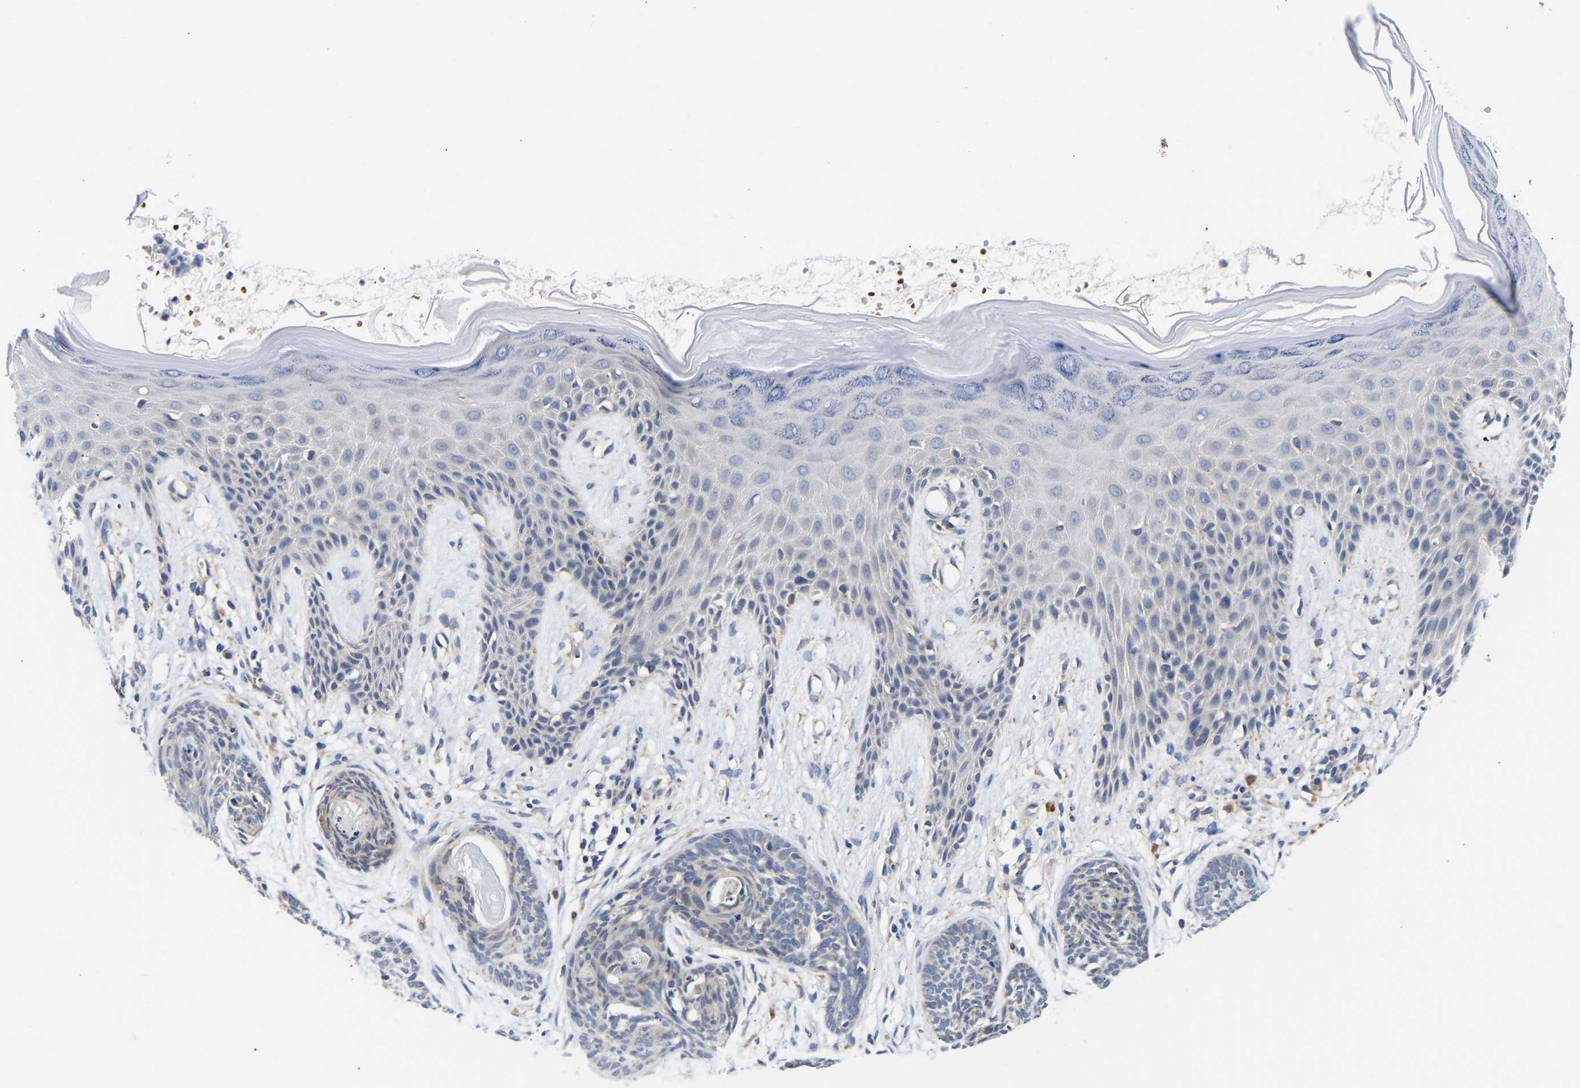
{"staining": {"intensity": "negative", "quantity": "none", "location": "none"}, "tissue": "skin cancer", "cell_type": "Tumor cells", "image_type": "cancer", "snomed": [{"axis": "morphology", "description": "Basal cell carcinoma"}, {"axis": "topography", "description": "Skin"}], "caption": "Human skin cancer (basal cell carcinoma) stained for a protein using immunohistochemistry (IHC) reveals no positivity in tumor cells.", "gene": "RINT1", "patient": {"sex": "female", "age": 59}}